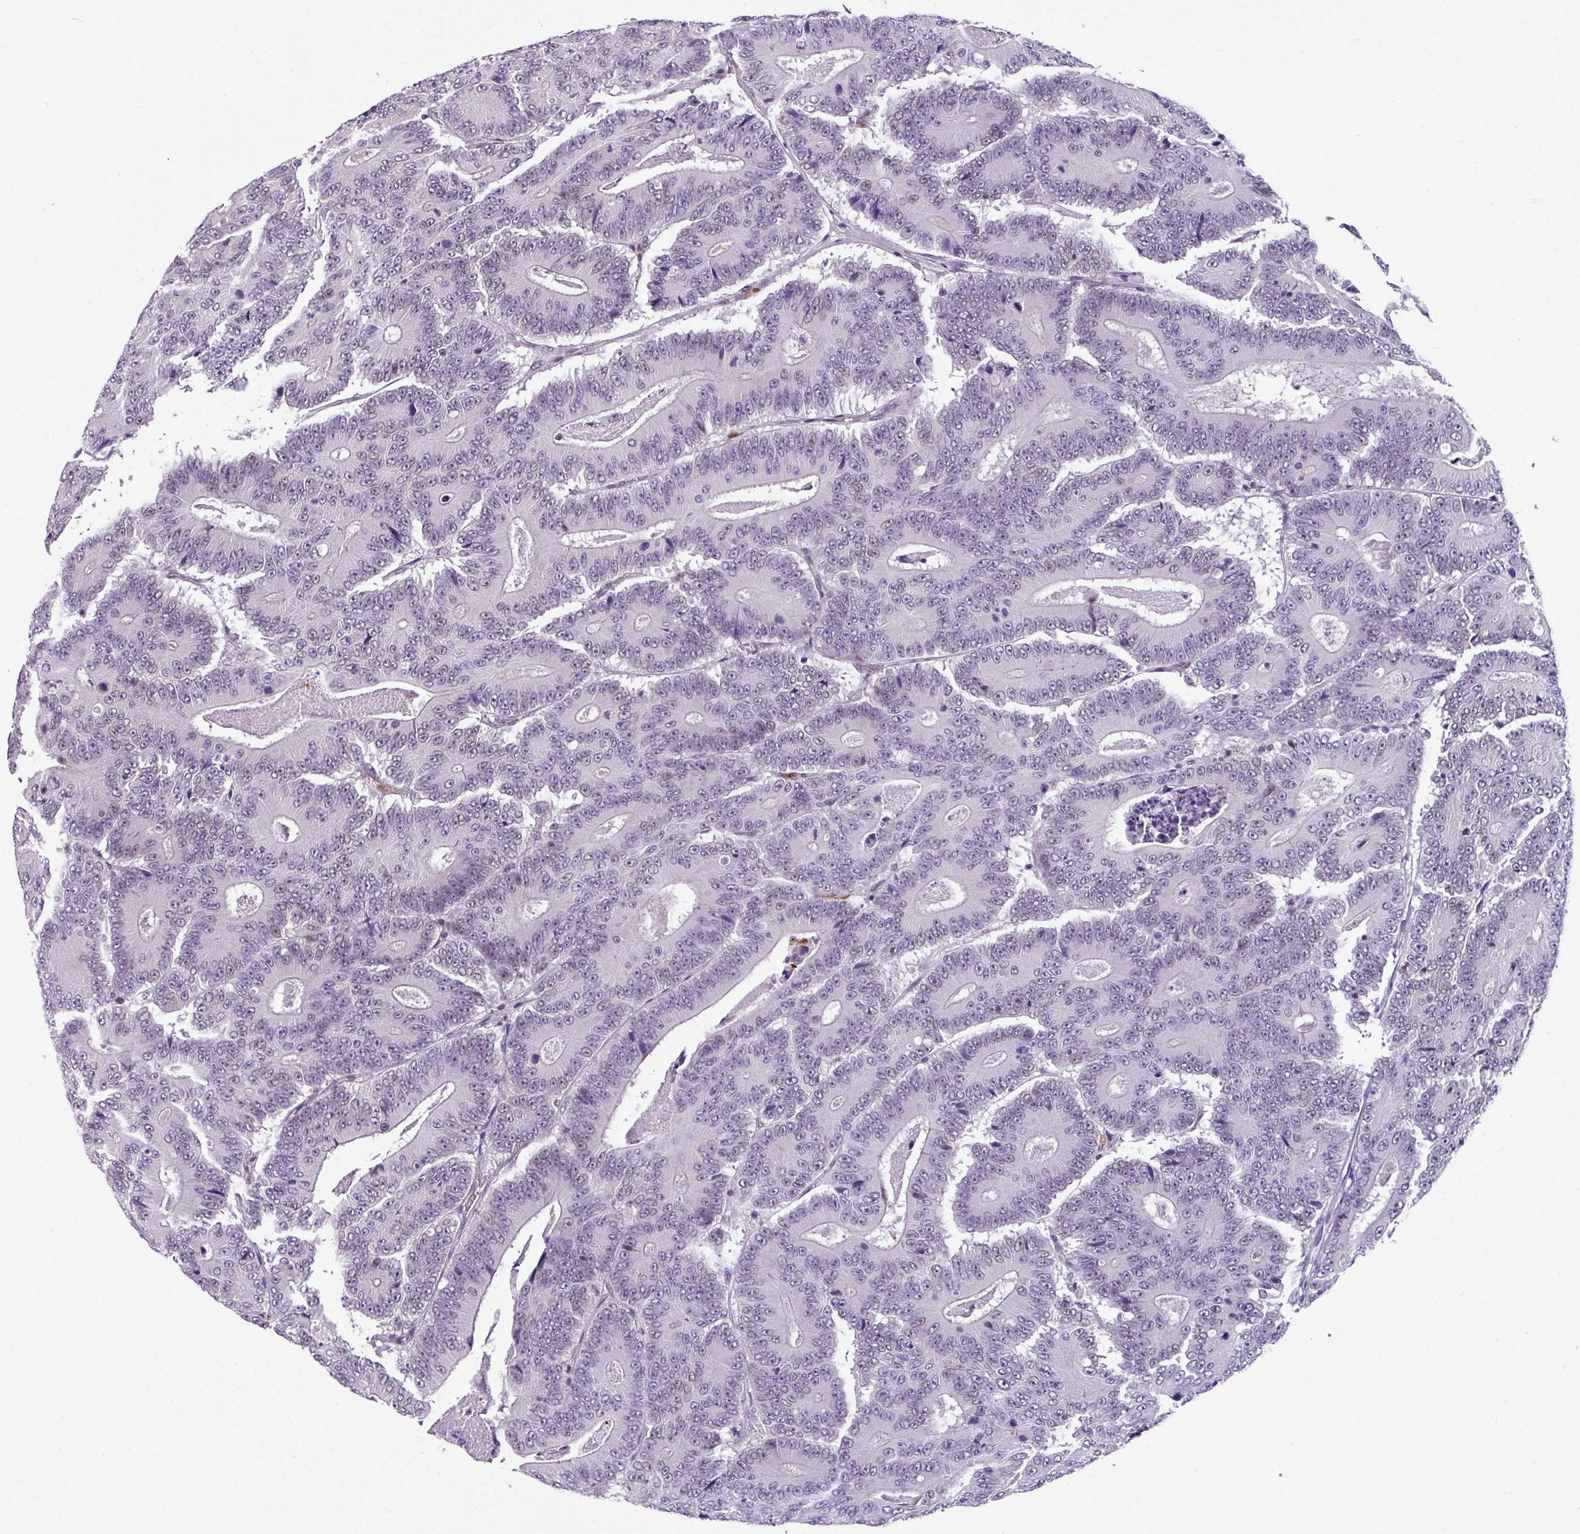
{"staining": {"intensity": "negative", "quantity": "none", "location": "none"}, "tissue": "colorectal cancer", "cell_type": "Tumor cells", "image_type": "cancer", "snomed": [{"axis": "morphology", "description": "Adenocarcinoma, NOS"}, {"axis": "topography", "description": "Colon"}], "caption": "Immunohistochemical staining of human colorectal cancer (adenocarcinoma) displays no significant positivity in tumor cells. The staining was performed using DAB to visualize the protein expression in brown, while the nuclei were stained in blue with hematoxylin (Magnification: 20x).", "gene": "ZFP3", "patient": {"sex": "male", "age": 83}}